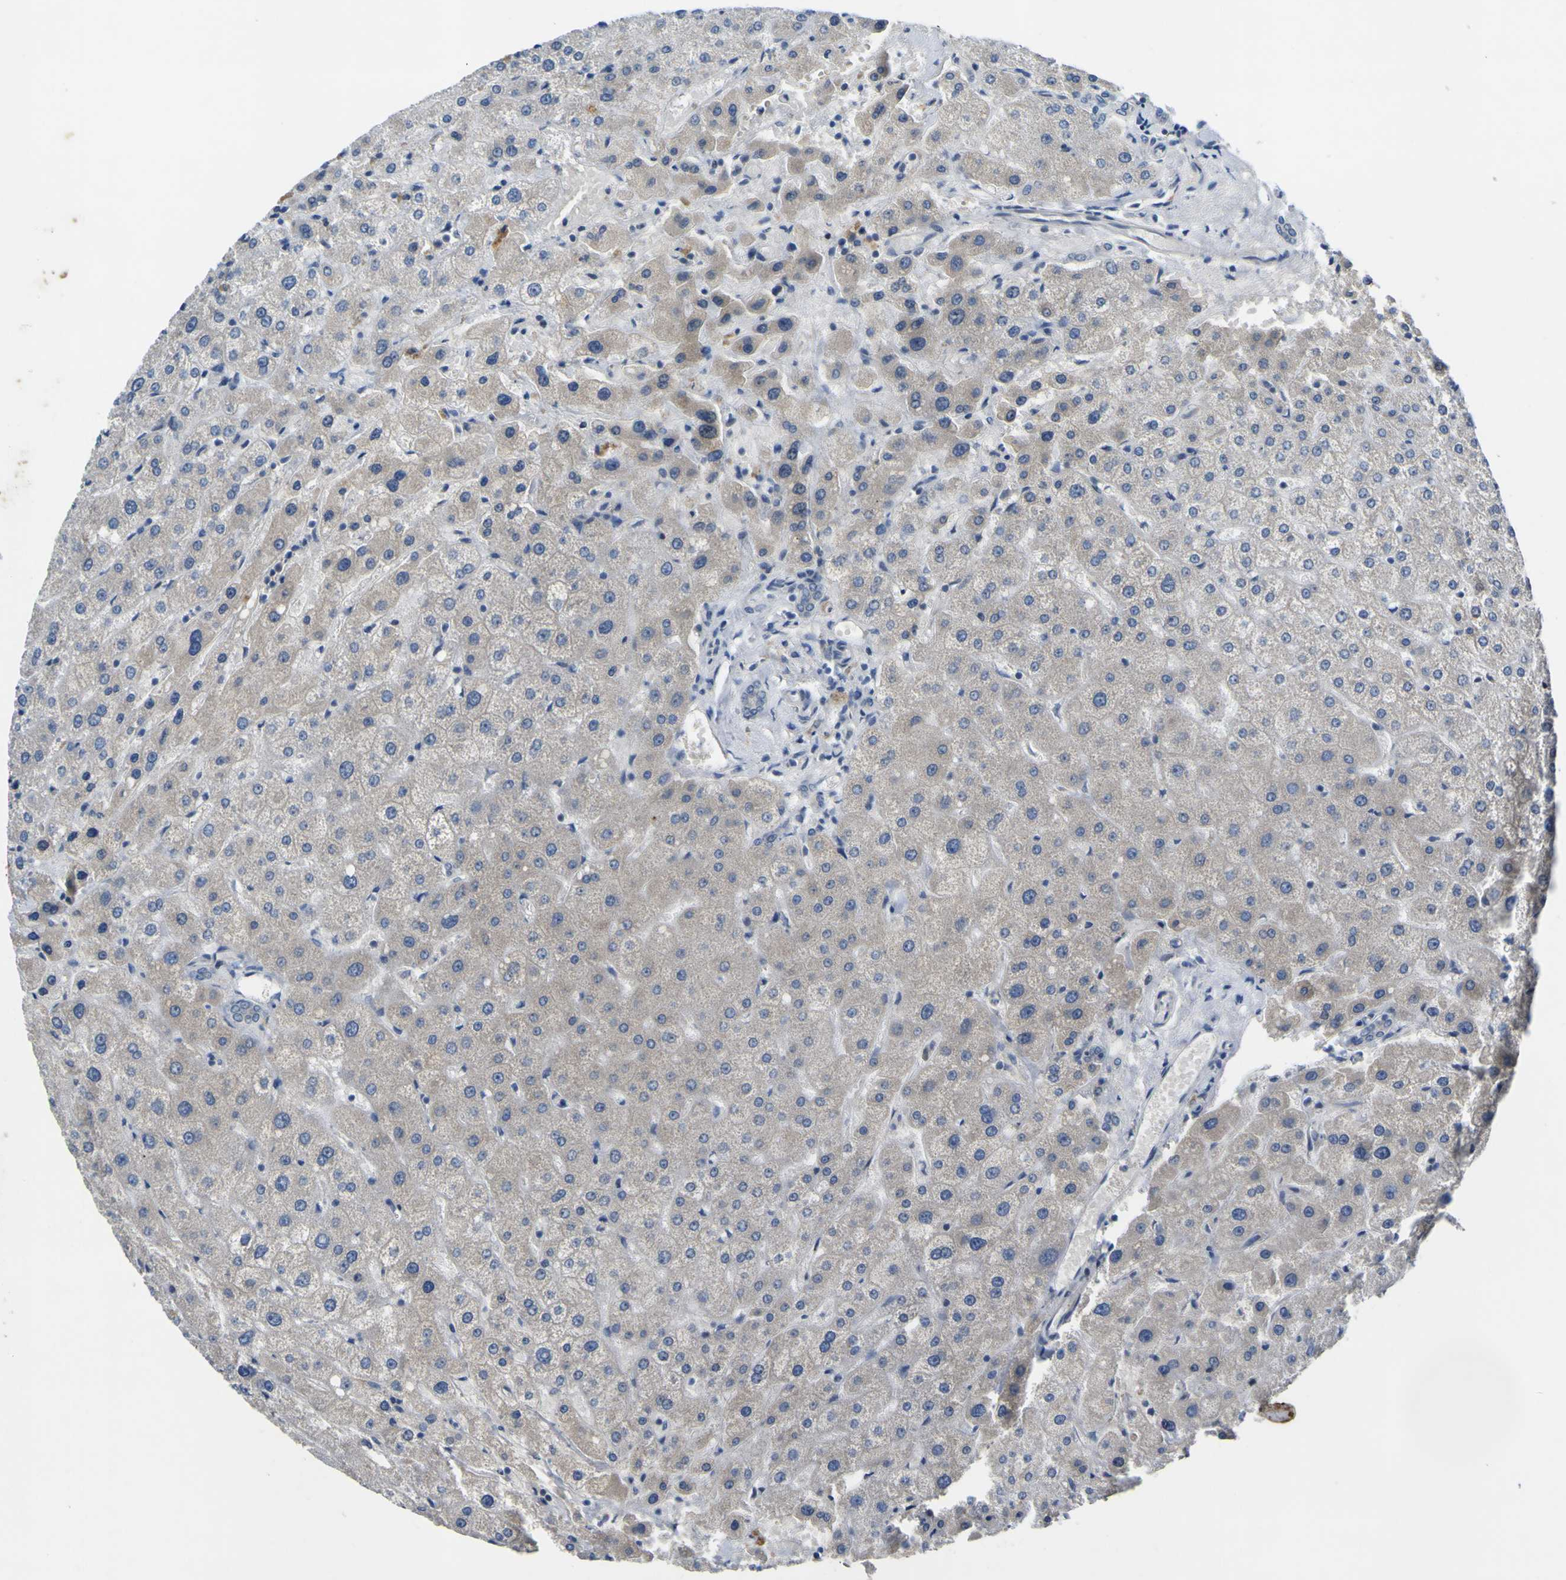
{"staining": {"intensity": "negative", "quantity": "none", "location": "none"}, "tissue": "liver", "cell_type": "Cholangiocytes", "image_type": "normal", "snomed": [{"axis": "morphology", "description": "Normal tissue, NOS"}, {"axis": "topography", "description": "Liver"}], "caption": "Immunohistochemistry of benign human liver exhibits no positivity in cholangiocytes. (Brightfield microscopy of DAB immunohistochemistry (IHC) at high magnification).", "gene": "LDLR", "patient": {"sex": "male", "age": 73}}